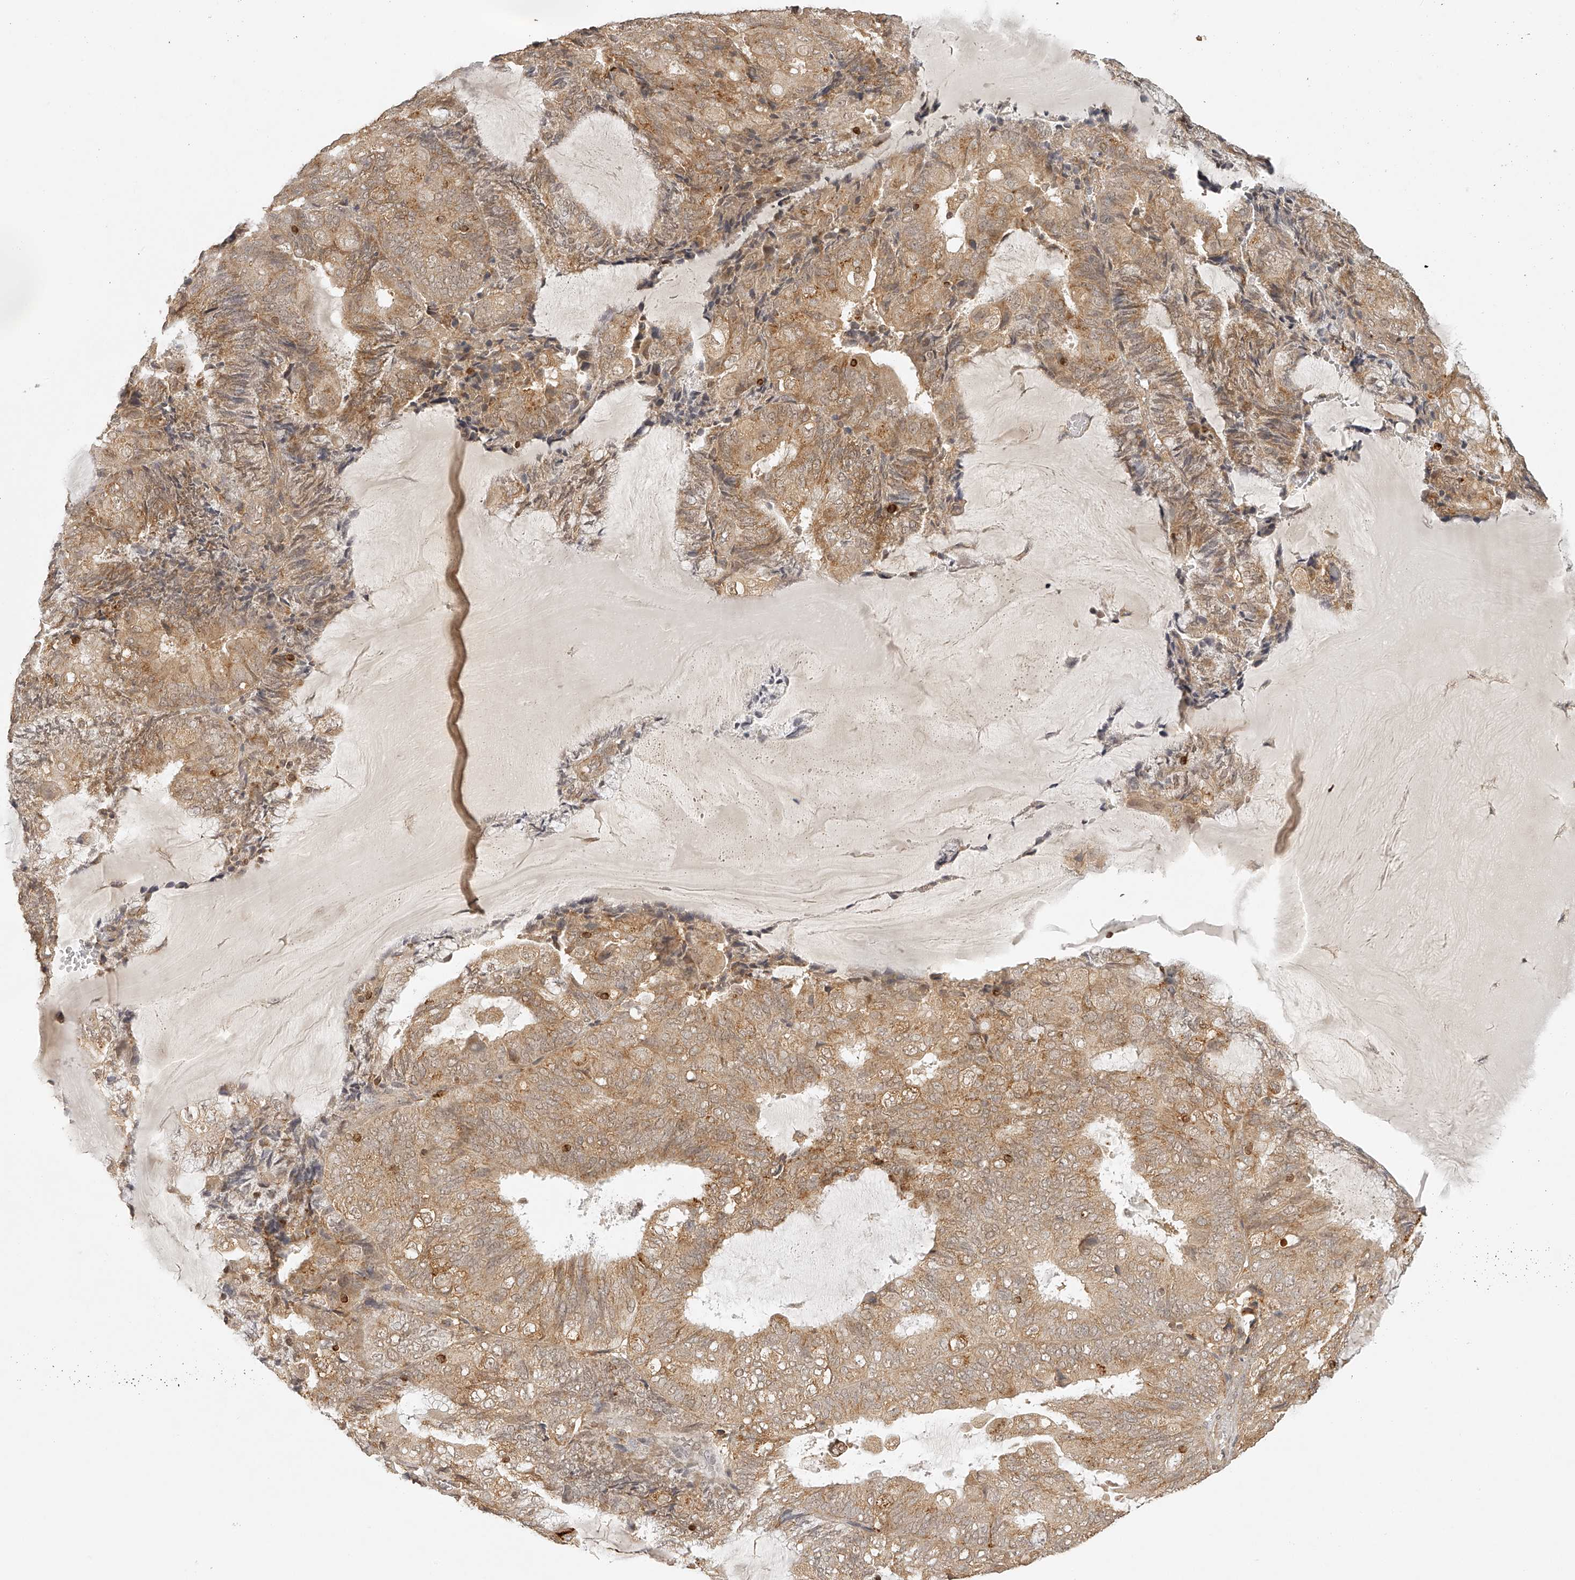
{"staining": {"intensity": "moderate", "quantity": ">75%", "location": "cytoplasmic/membranous"}, "tissue": "endometrial cancer", "cell_type": "Tumor cells", "image_type": "cancer", "snomed": [{"axis": "morphology", "description": "Adenocarcinoma, NOS"}, {"axis": "topography", "description": "Endometrium"}], "caption": "A brown stain highlights moderate cytoplasmic/membranous positivity of a protein in endometrial cancer tumor cells.", "gene": "BCL2L11", "patient": {"sex": "female", "age": 81}}